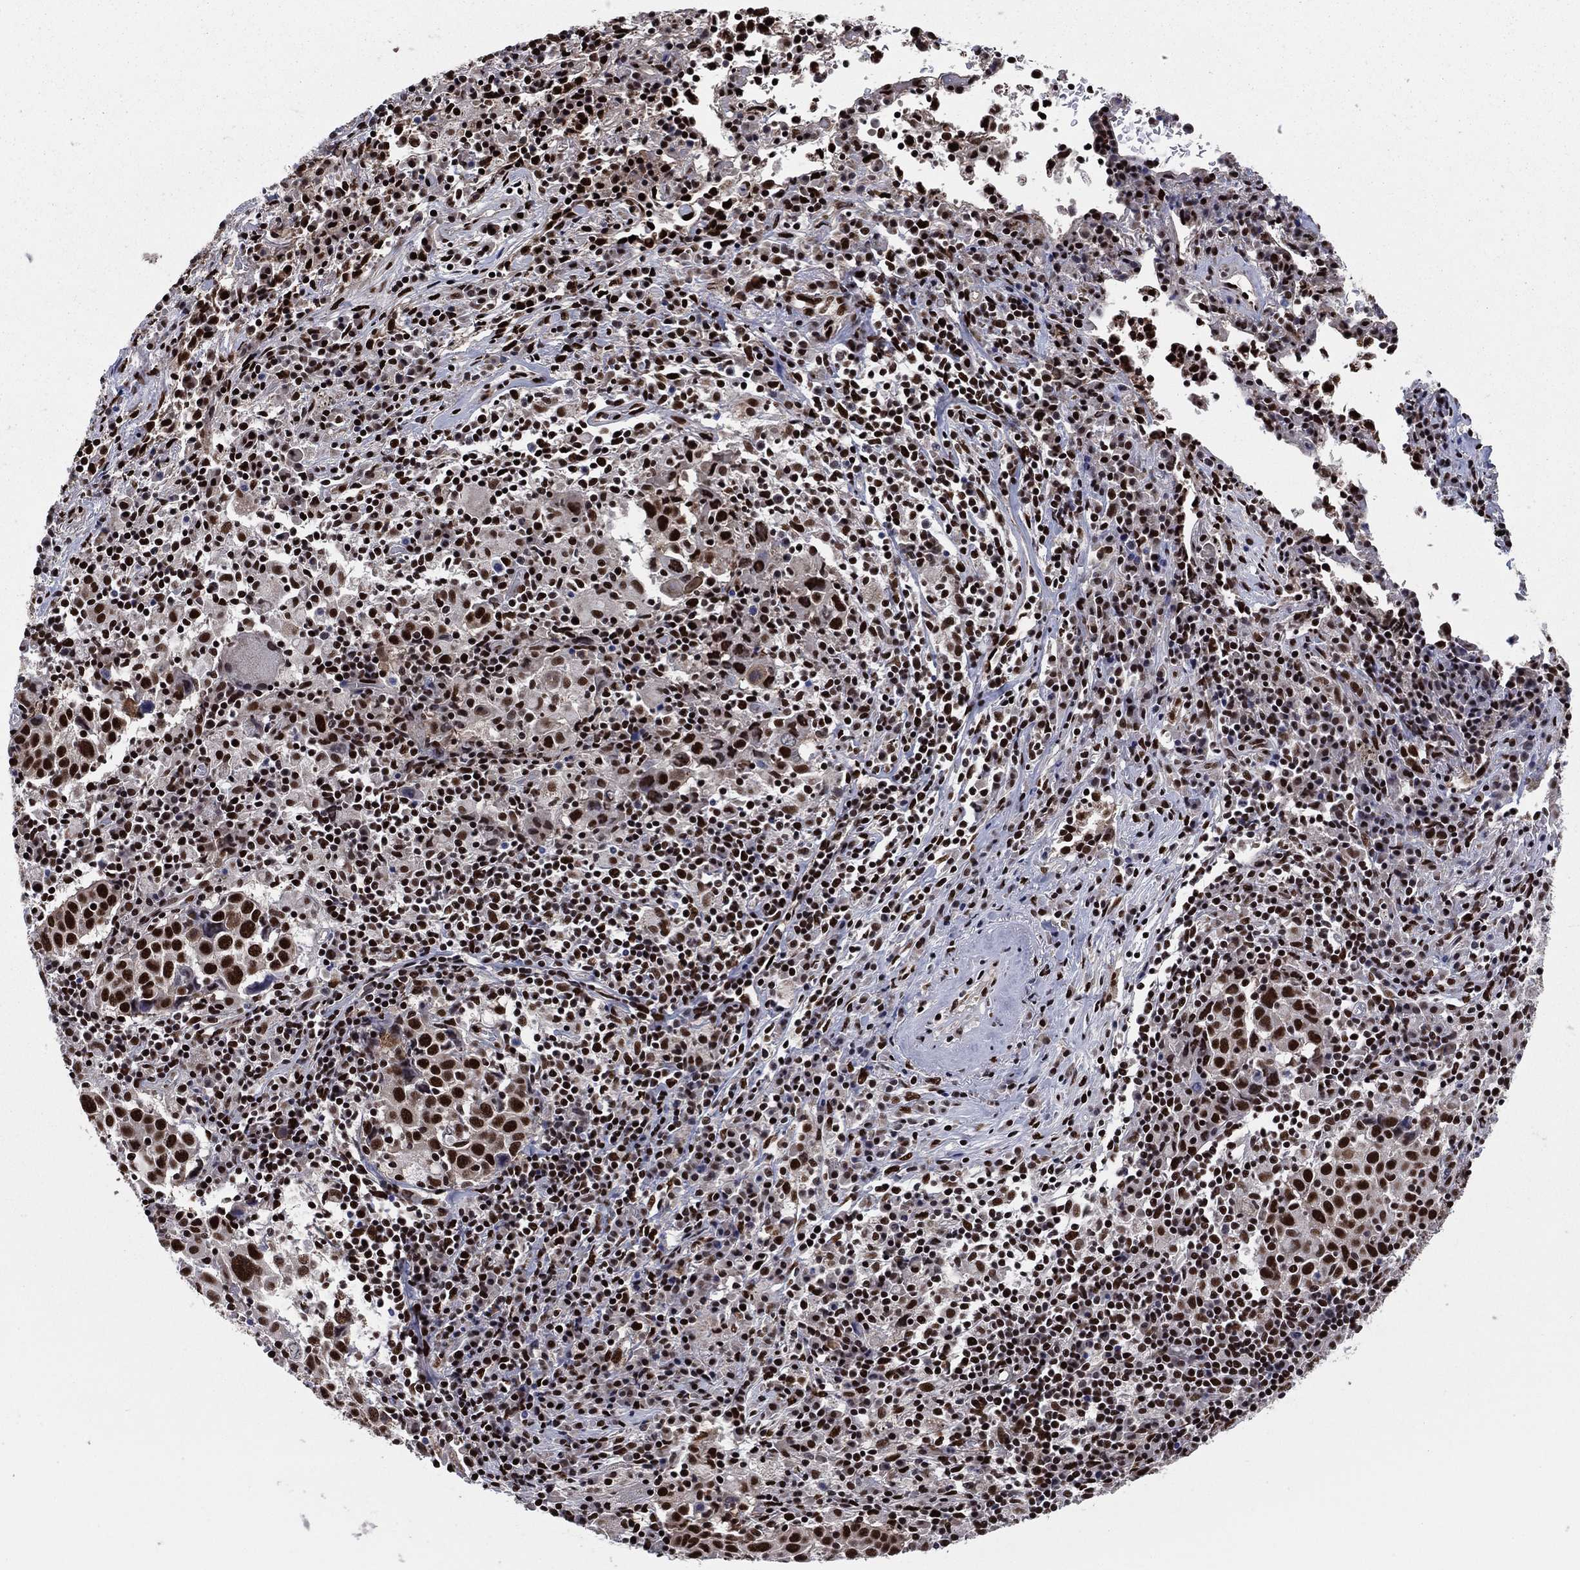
{"staining": {"intensity": "strong", "quantity": ">75%", "location": "nuclear"}, "tissue": "lung cancer", "cell_type": "Tumor cells", "image_type": "cancer", "snomed": [{"axis": "morphology", "description": "Squamous cell carcinoma, NOS"}, {"axis": "topography", "description": "Lung"}], "caption": "An IHC photomicrograph of tumor tissue is shown. Protein staining in brown labels strong nuclear positivity in lung squamous cell carcinoma within tumor cells. (DAB (3,3'-diaminobenzidine) IHC with brightfield microscopy, high magnification).", "gene": "TP53BP1", "patient": {"sex": "male", "age": 57}}